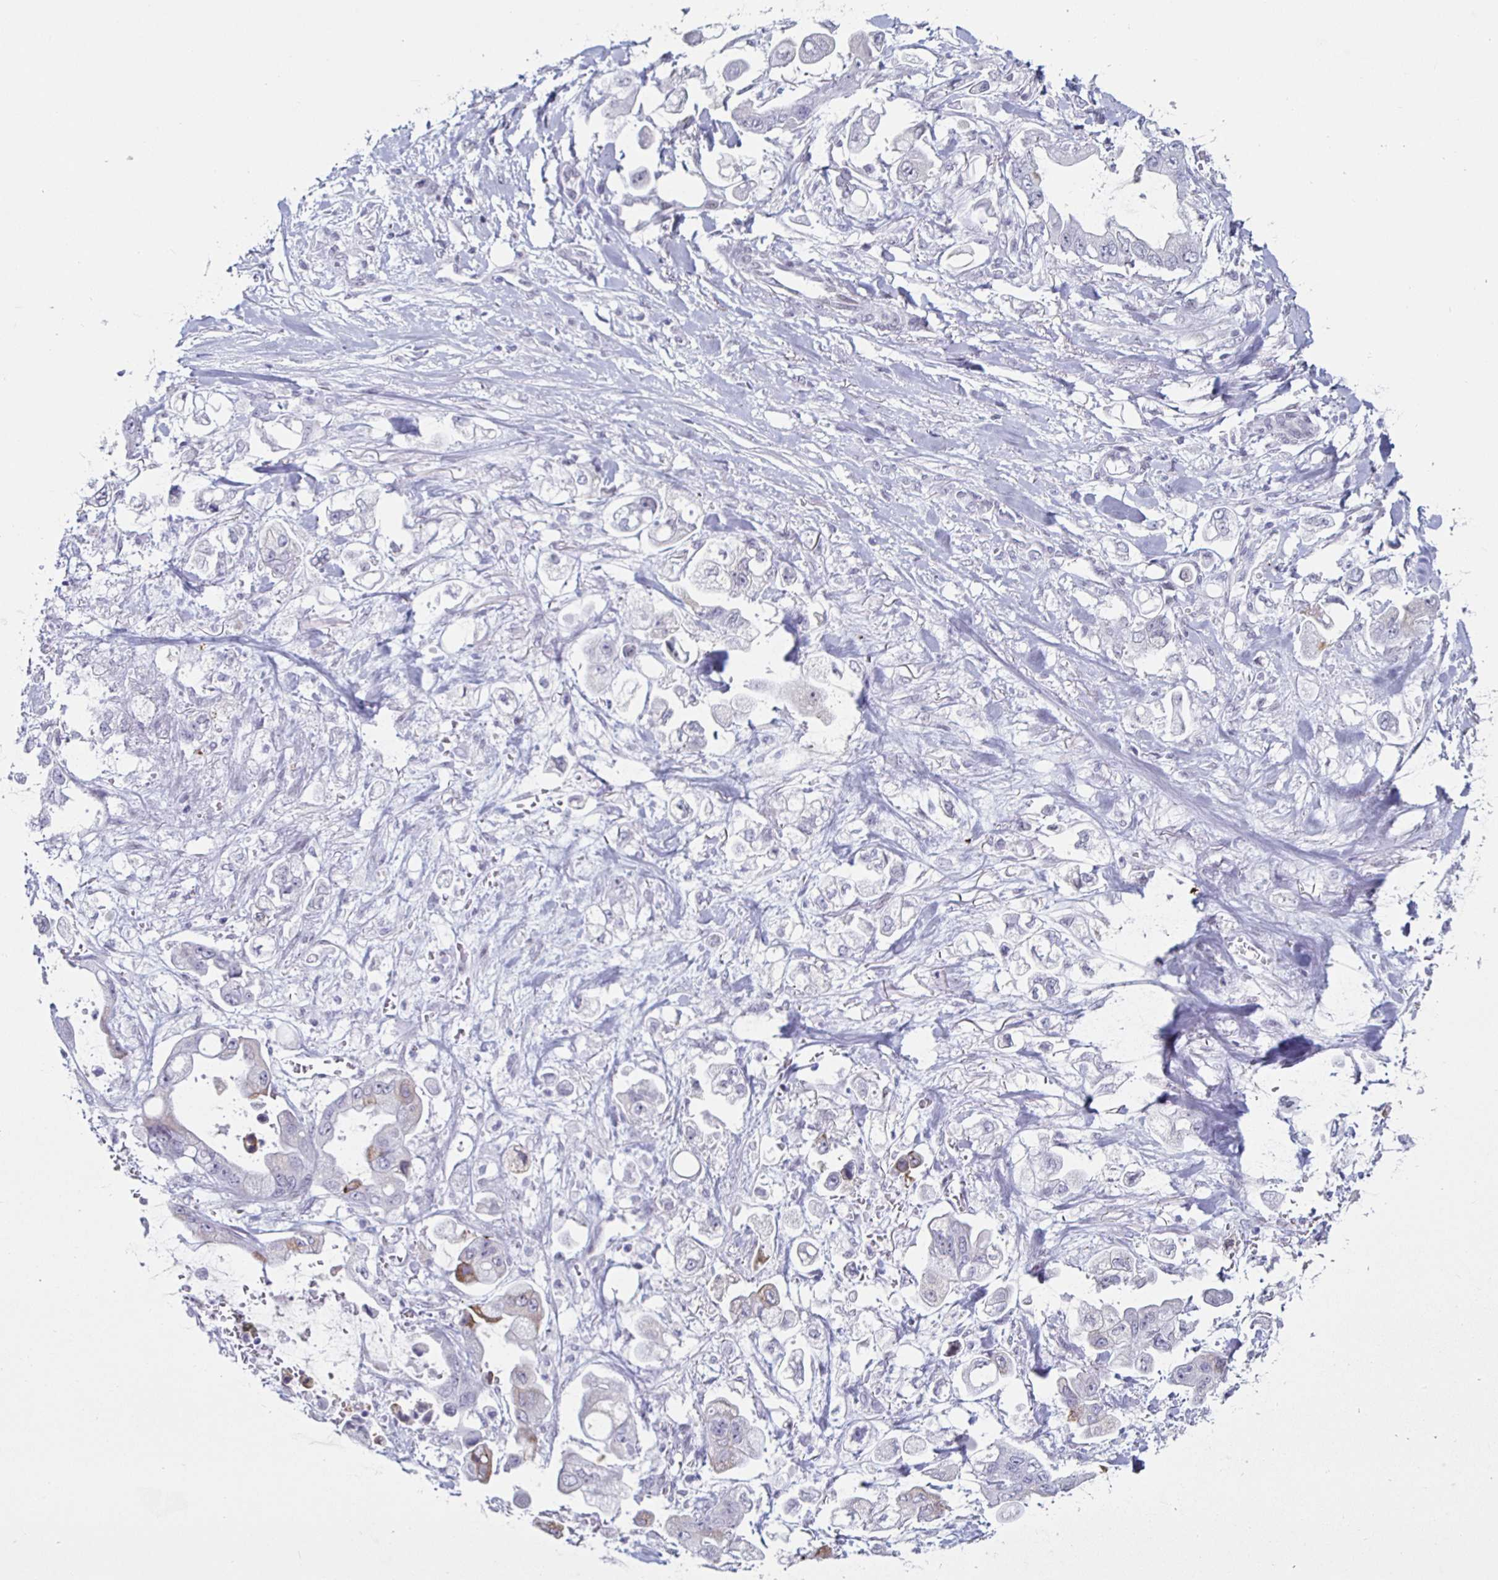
{"staining": {"intensity": "negative", "quantity": "none", "location": "none"}, "tissue": "stomach cancer", "cell_type": "Tumor cells", "image_type": "cancer", "snomed": [{"axis": "morphology", "description": "Adenocarcinoma, NOS"}, {"axis": "topography", "description": "Stomach"}], "caption": "This photomicrograph is of stomach cancer (adenocarcinoma) stained with immunohistochemistry (IHC) to label a protein in brown with the nuclei are counter-stained blue. There is no positivity in tumor cells. (DAB (3,3'-diaminobenzidine) immunohistochemistry with hematoxylin counter stain).", "gene": "KRT4", "patient": {"sex": "male", "age": 62}}